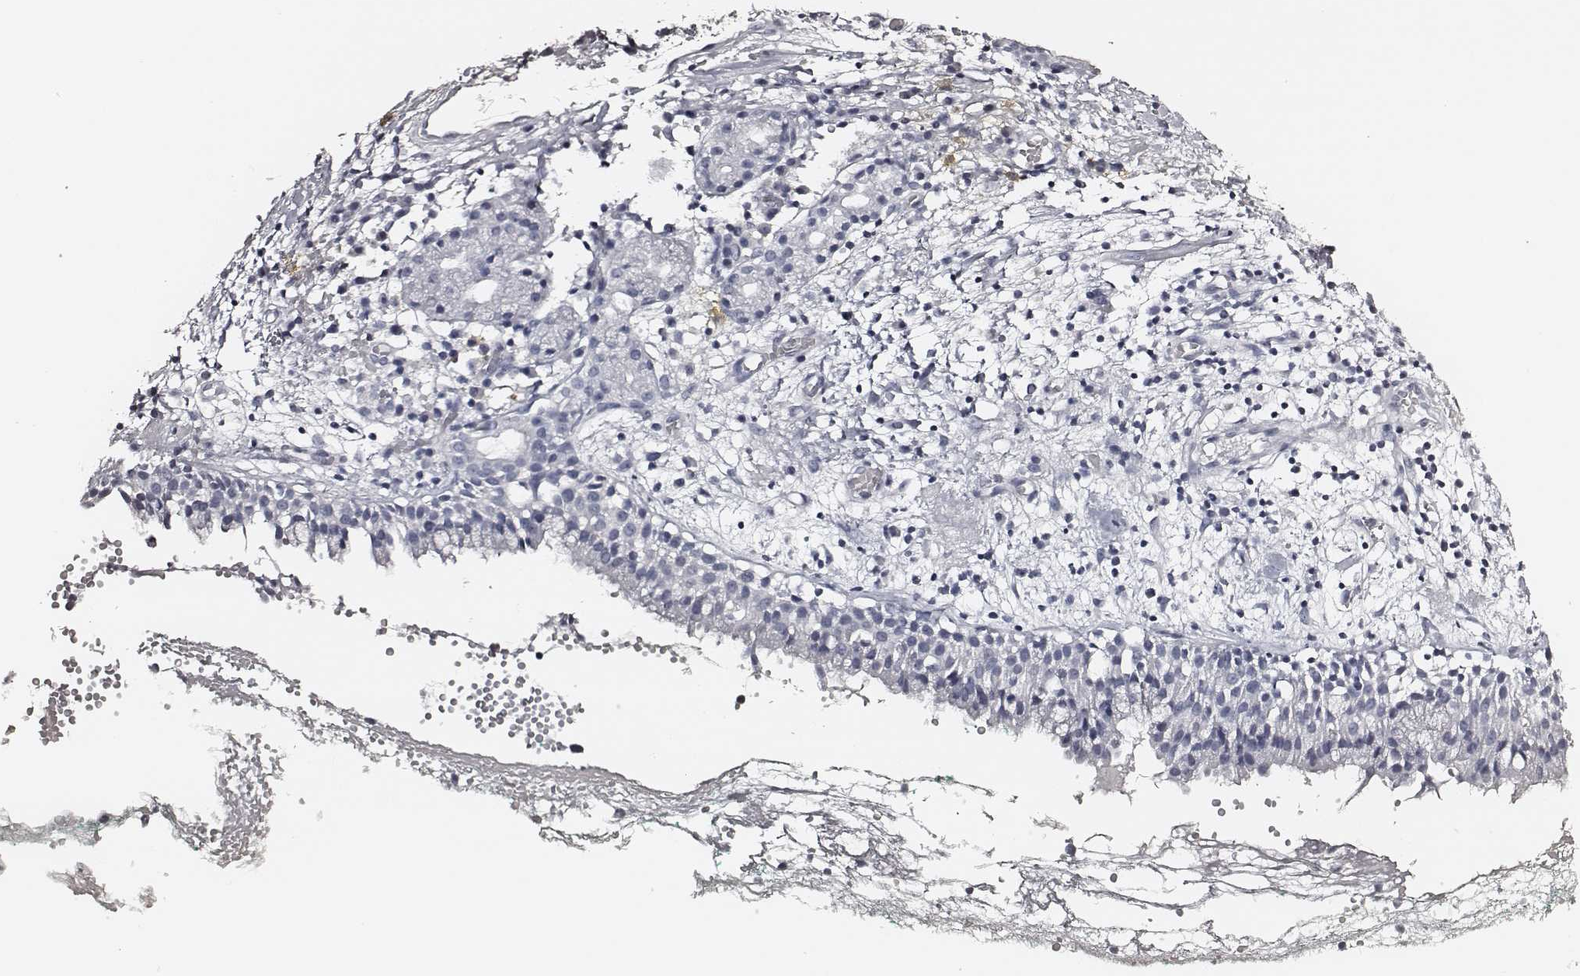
{"staining": {"intensity": "negative", "quantity": "none", "location": "none"}, "tissue": "nasopharynx", "cell_type": "Respiratory epithelial cells", "image_type": "normal", "snomed": [{"axis": "morphology", "description": "Normal tissue, NOS"}, {"axis": "morphology", "description": "Basal cell carcinoma"}, {"axis": "topography", "description": "Cartilage tissue"}, {"axis": "topography", "description": "Nasopharynx"}, {"axis": "topography", "description": "Oral tissue"}], "caption": "IHC histopathology image of unremarkable human nasopharynx stained for a protein (brown), which shows no expression in respiratory epithelial cells.", "gene": "DPEP1", "patient": {"sex": "female", "age": 77}}